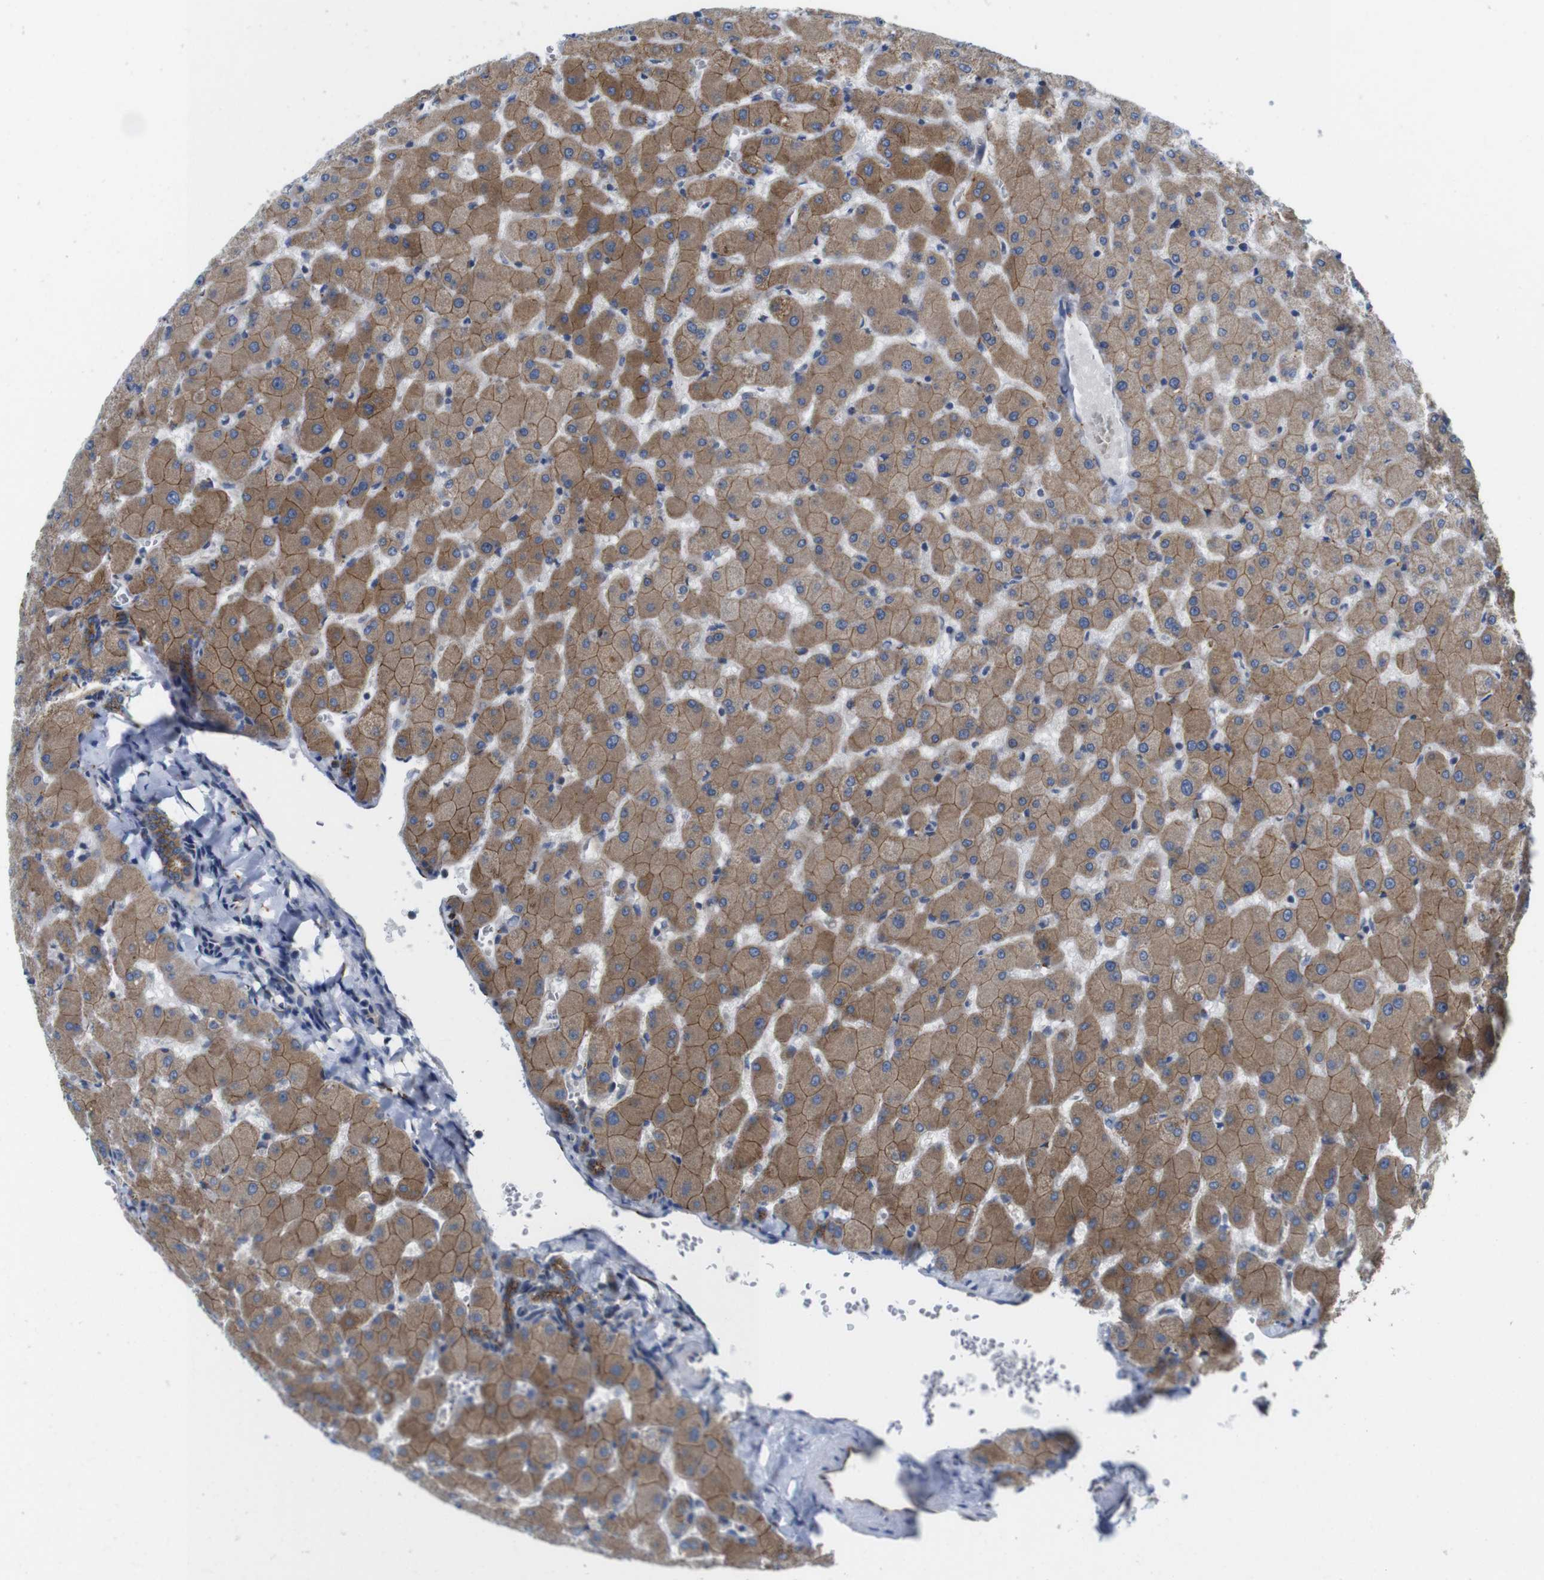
{"staining": {"intensity": "moderate", "quantity": ">75%", "location": "cytoplasmic/membranous"}, "tissue": "liver", "cell_type": "Cholangiocytes", "image_type": "normal", "snomed": [{"axis": "morphology", "description": "Normal tissue, NOS"}, {"axis": "topography", "description": "Liver"}], "caption": "Immunohistochemical staining of normal liver displays medium levels of moderate cytoplasmic/membranous staining in approximately >75% of cholangiocytes.", "gene": "EFCAB14", "patient": {"sex": "female", "age": 63}}